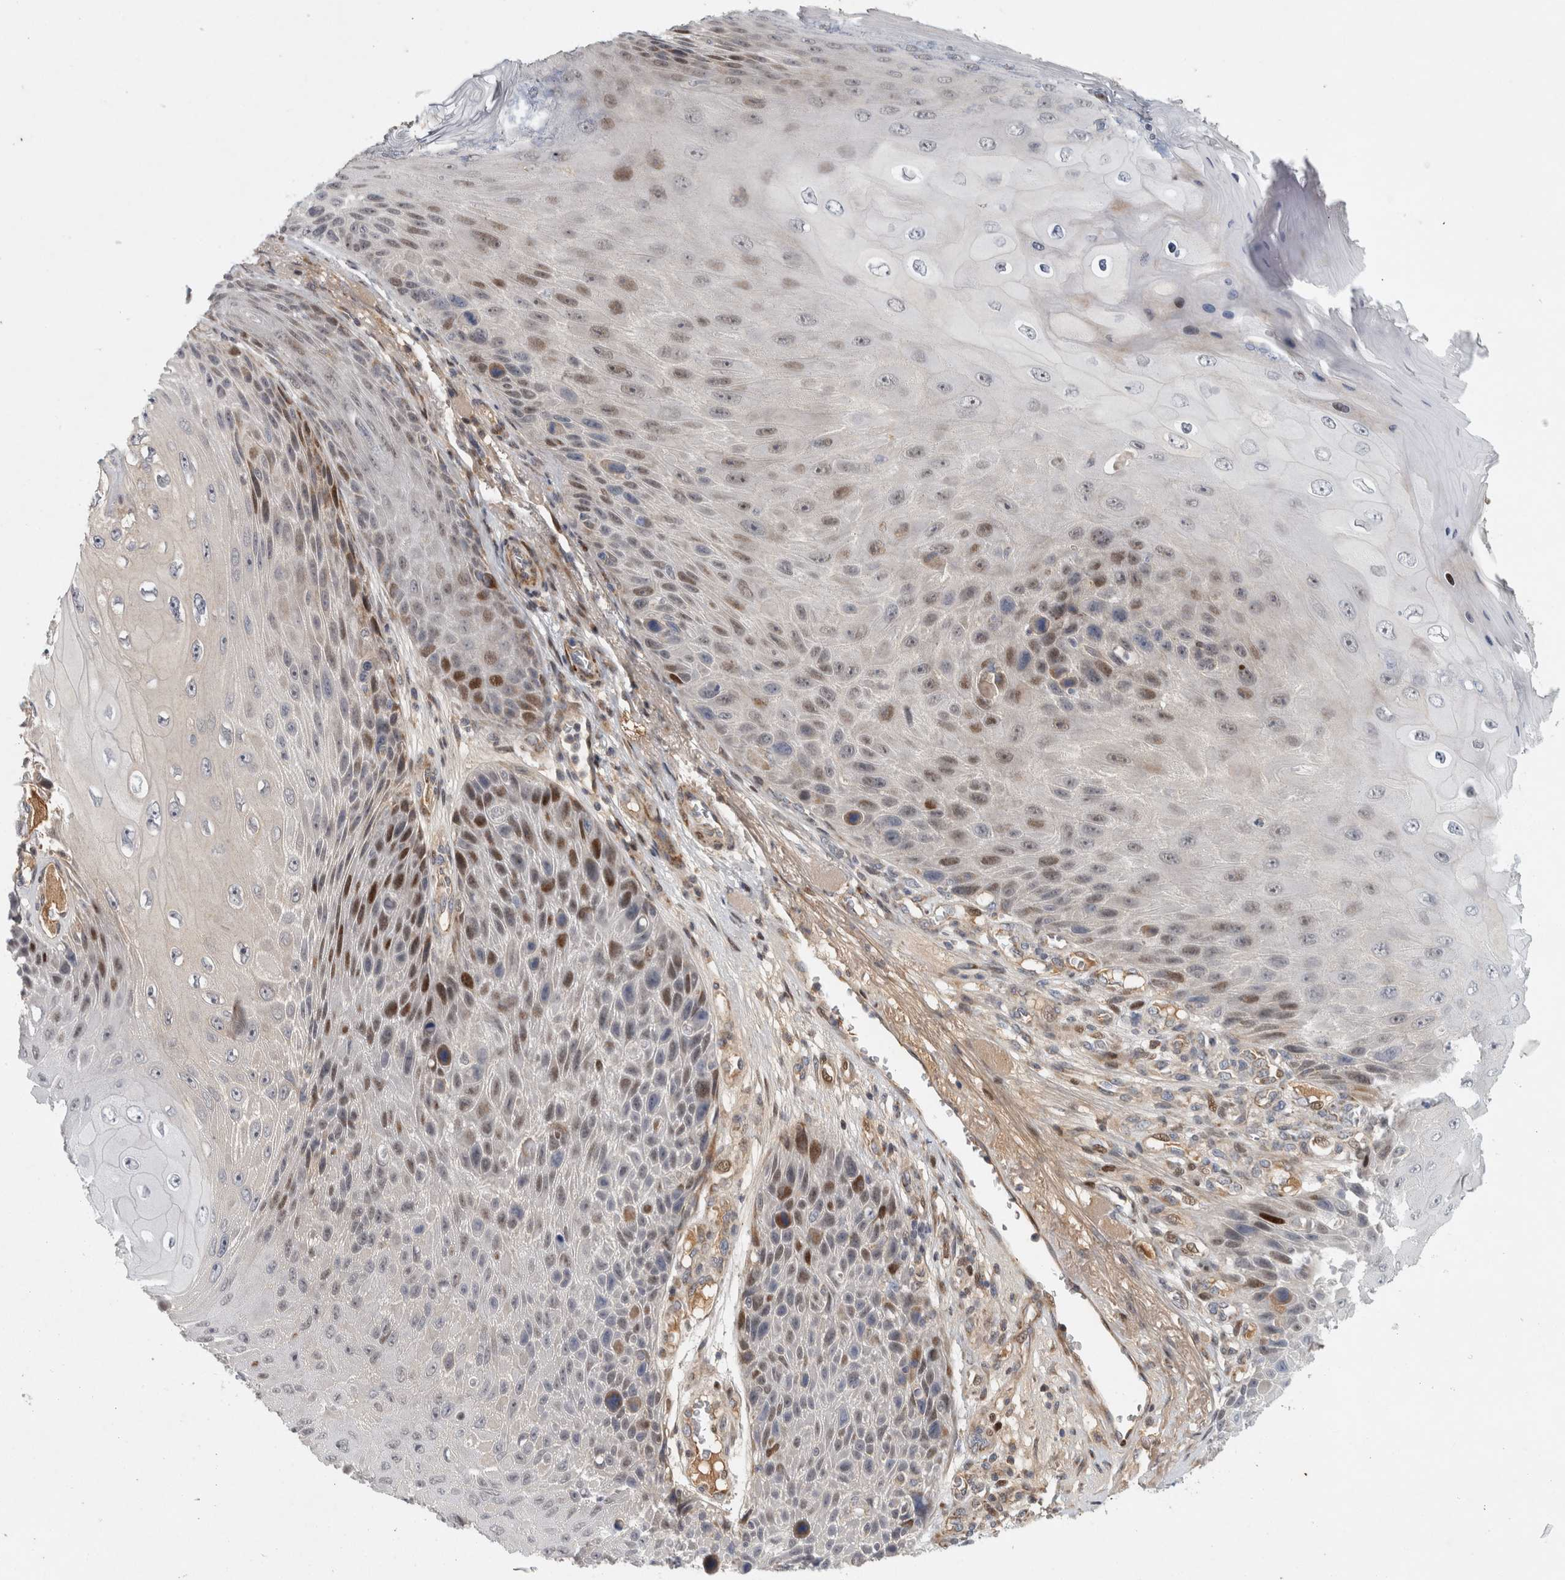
{"staining": {"intensity": "strong", "quantity": "<25%", "location": "nuclear"}, "tissue": "skin cancer", "cell_type": "Tumor cells", "image_type": "cancer", "snomed": [{"axis": "morphology", "description": "Squamous cell carcinoma, NOS"}, {"axis": "topography", "description": "Skin"}], "caption": "Approximately <25% of tumor cells in human skin cancer demonstrate strong nuclear protein positivity as visualized by brown immunohistochemical staining.", "gene": "RBM48", "patient": {"sex": "female", "age": 88}}